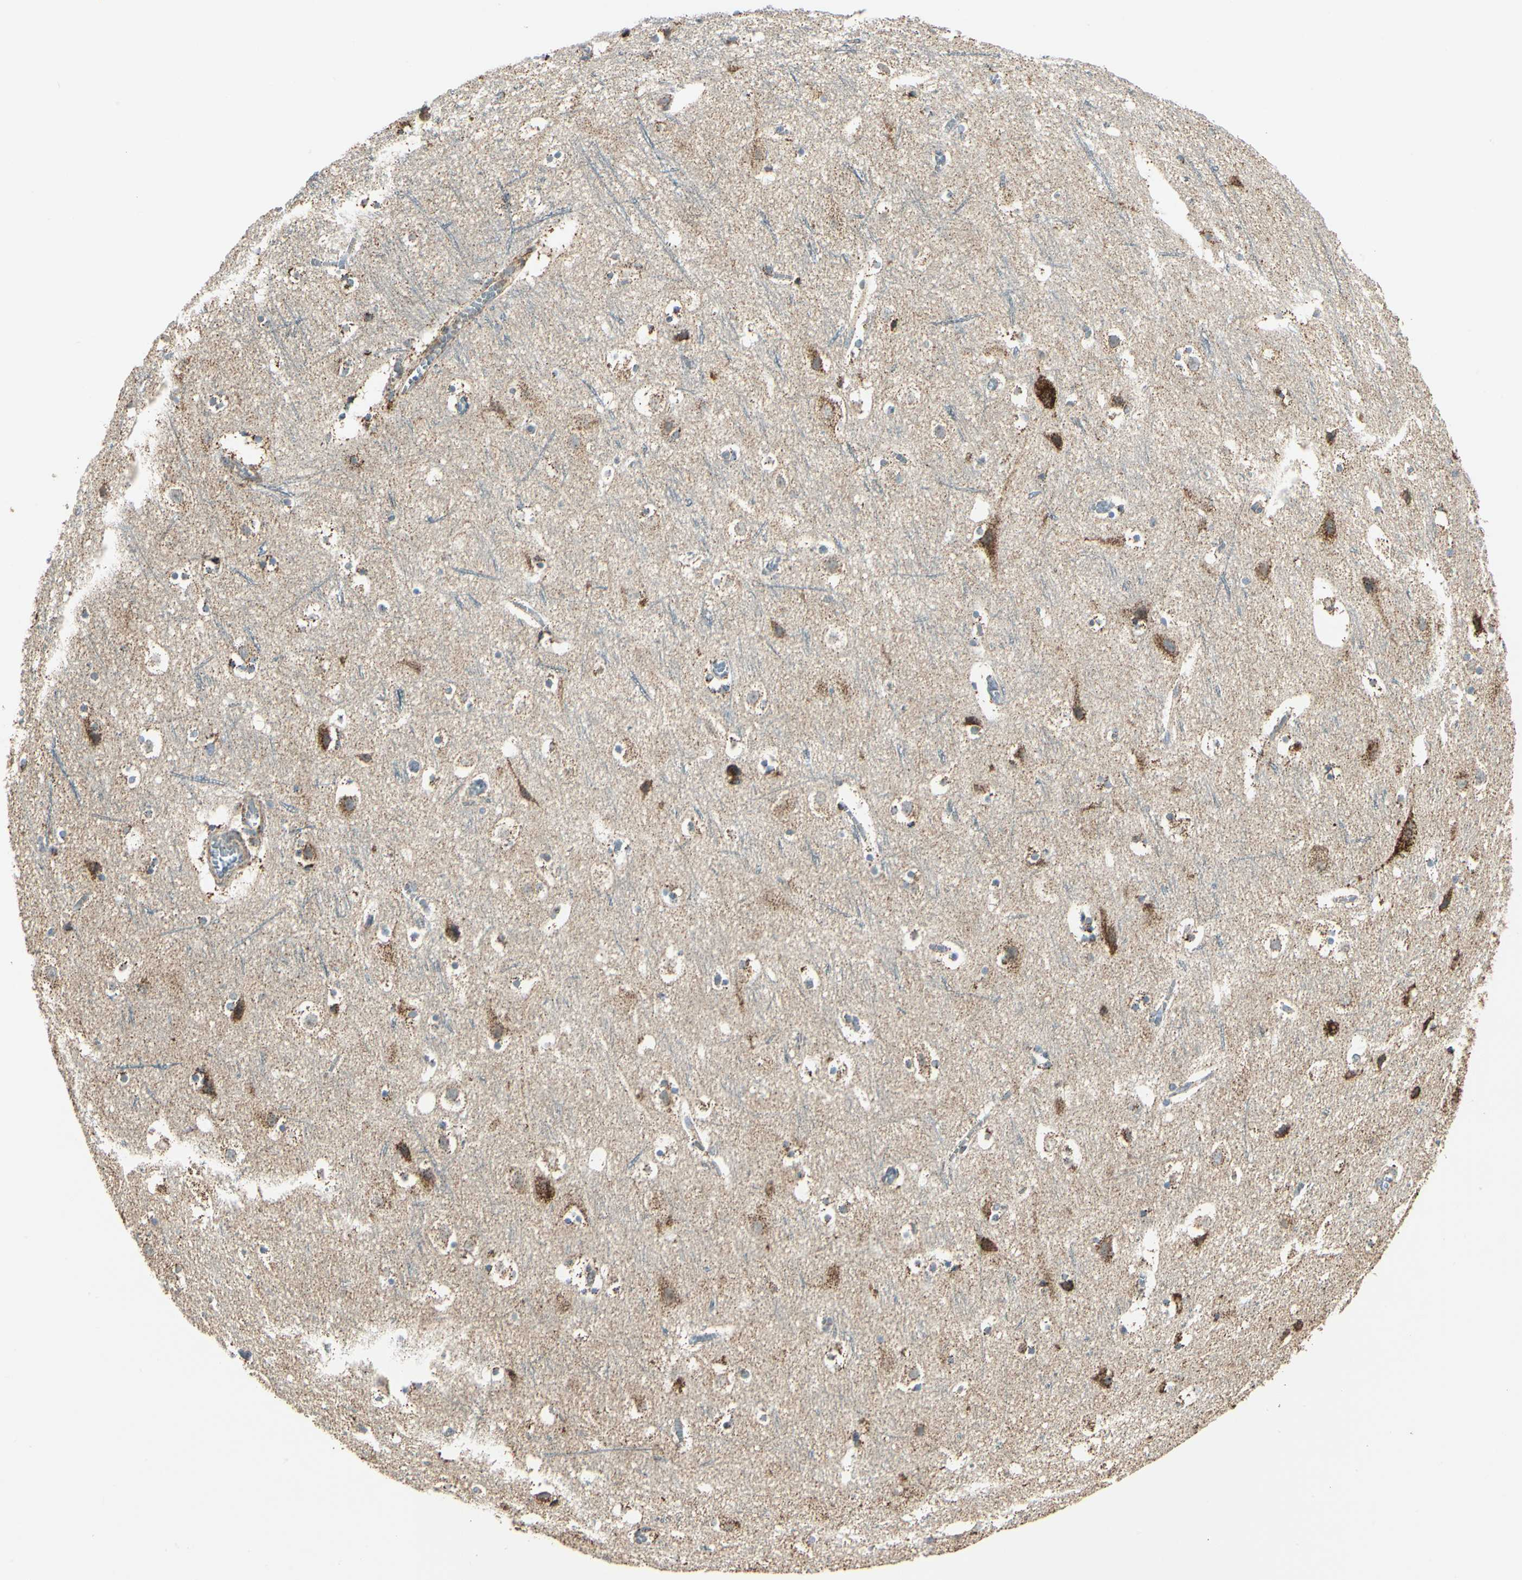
{"staining": {"intensity": "weak", "quantity": ">75%", "location": "cytoplasmic/membranous"}, "tissue": "cerebral cortex", "cell_type": "Endothelial cells", "image_type": "normal", "snomed": [{"axis": "morphology", "description": "Normal tissue, NOS"}, {"axis": "topography", "description": "Cerebral cortex"}], "caption": "Cerebral cortex stained with DAB IHC demonstrates low levels of weak cytoplasmic/membranous positivity in approximately >75% of endothelial cells.", "gene": "ANKS6", "patient": {"sex": "male", "age": 45}}